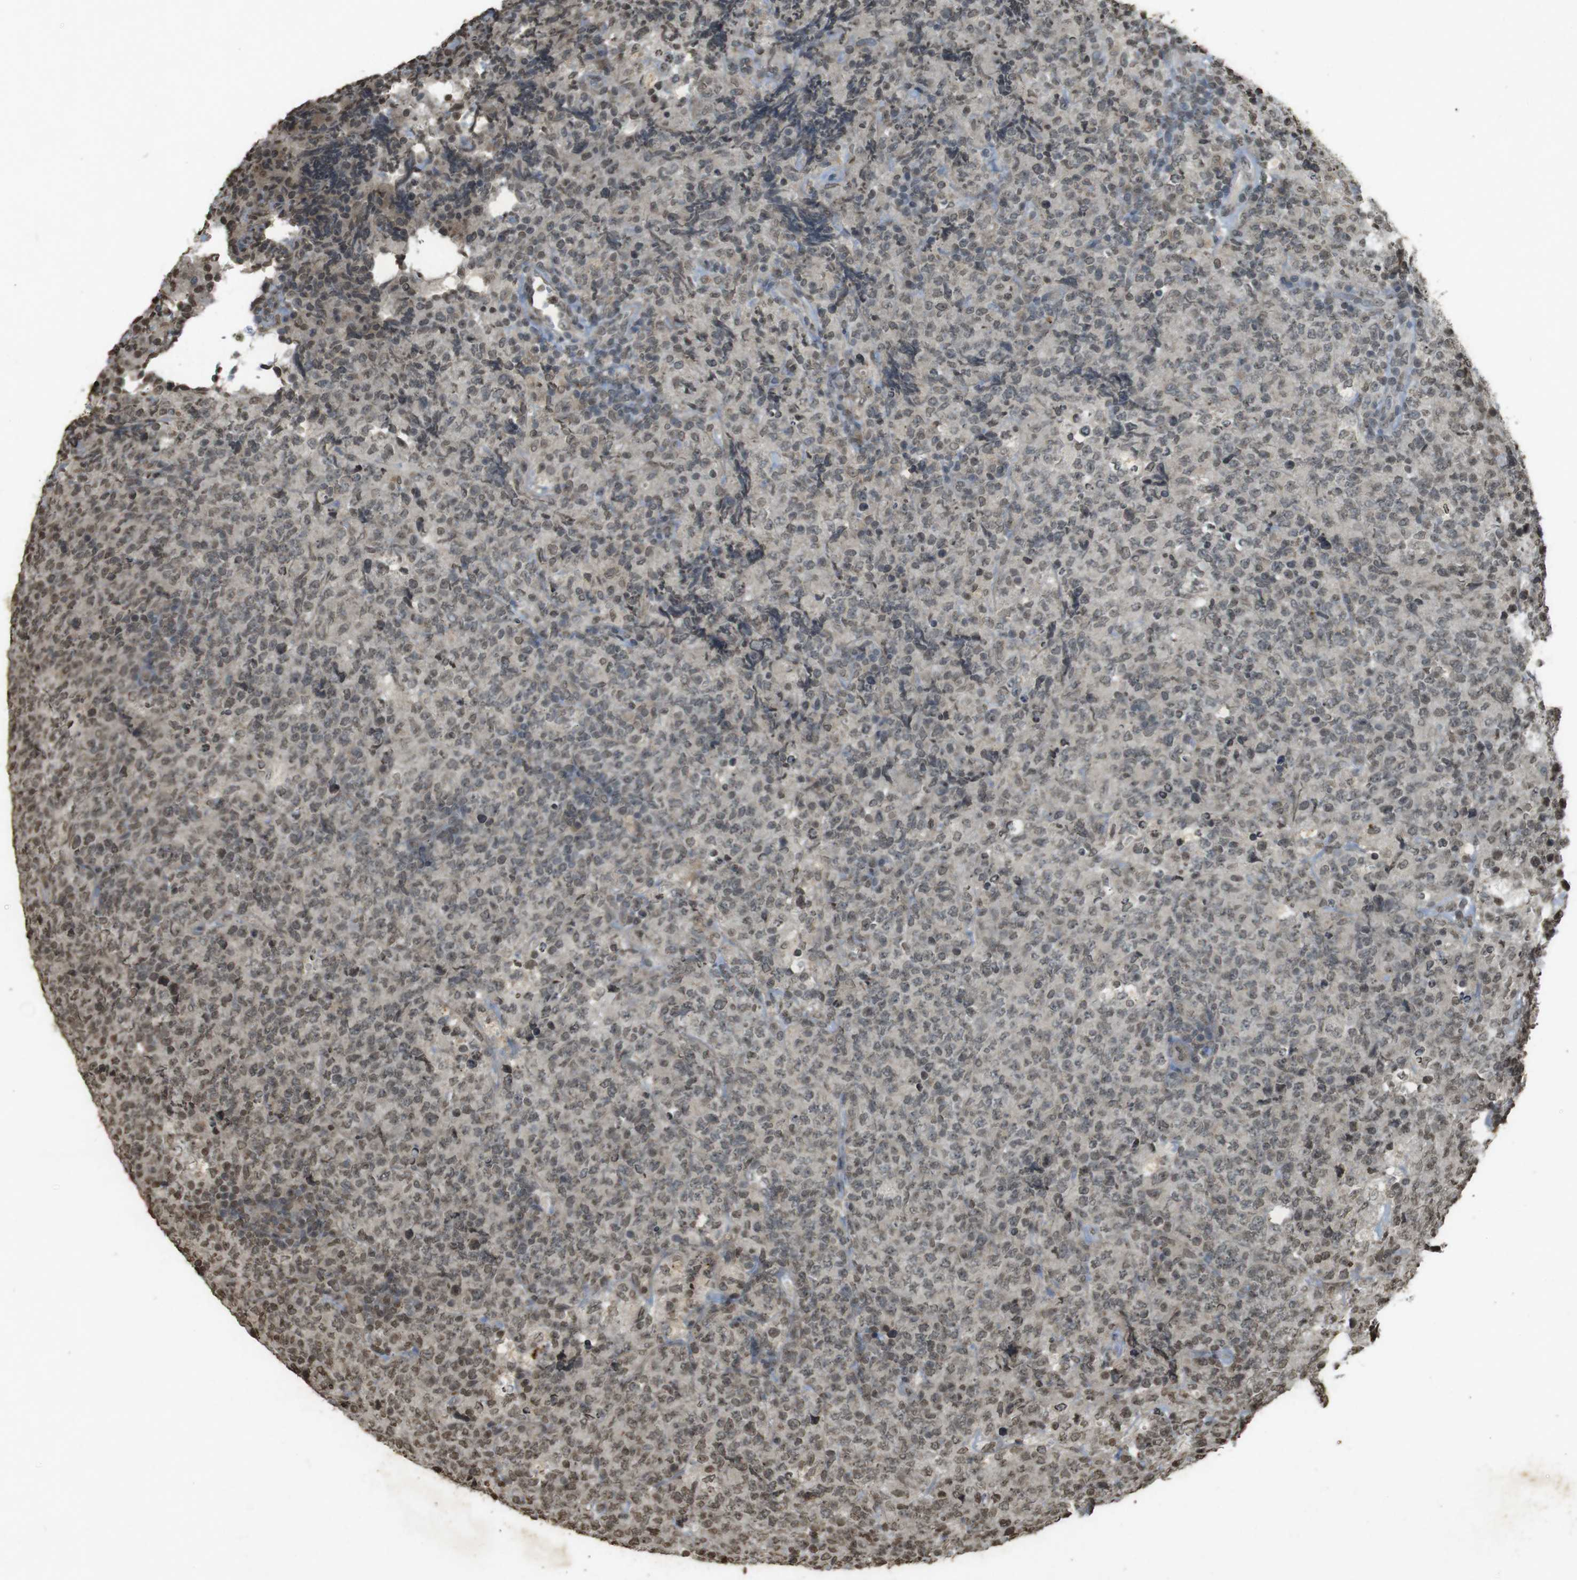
{"staining": {"intensity": "weak", "quantity": ">75%", "location": "nuclear"}, "tissue": "lymphoma", "cell_type": "Tumor cells", "image_type": "cancer", "snomed": [{"axis": "morphology", "description": "Malignant lymphoma, non-Hodgkin's type, High grade"}, {"axis": "topography", "description": "Tonsil"}], "caption": "Malignant lymphoma, non-Hodgkin's type (high-grade) stained with immunohistochemistry reveals weak nuclear staining in about >75% of tumor cells.", "gene": "ORC4", "patient": {"sex": "female", "age": 36}}